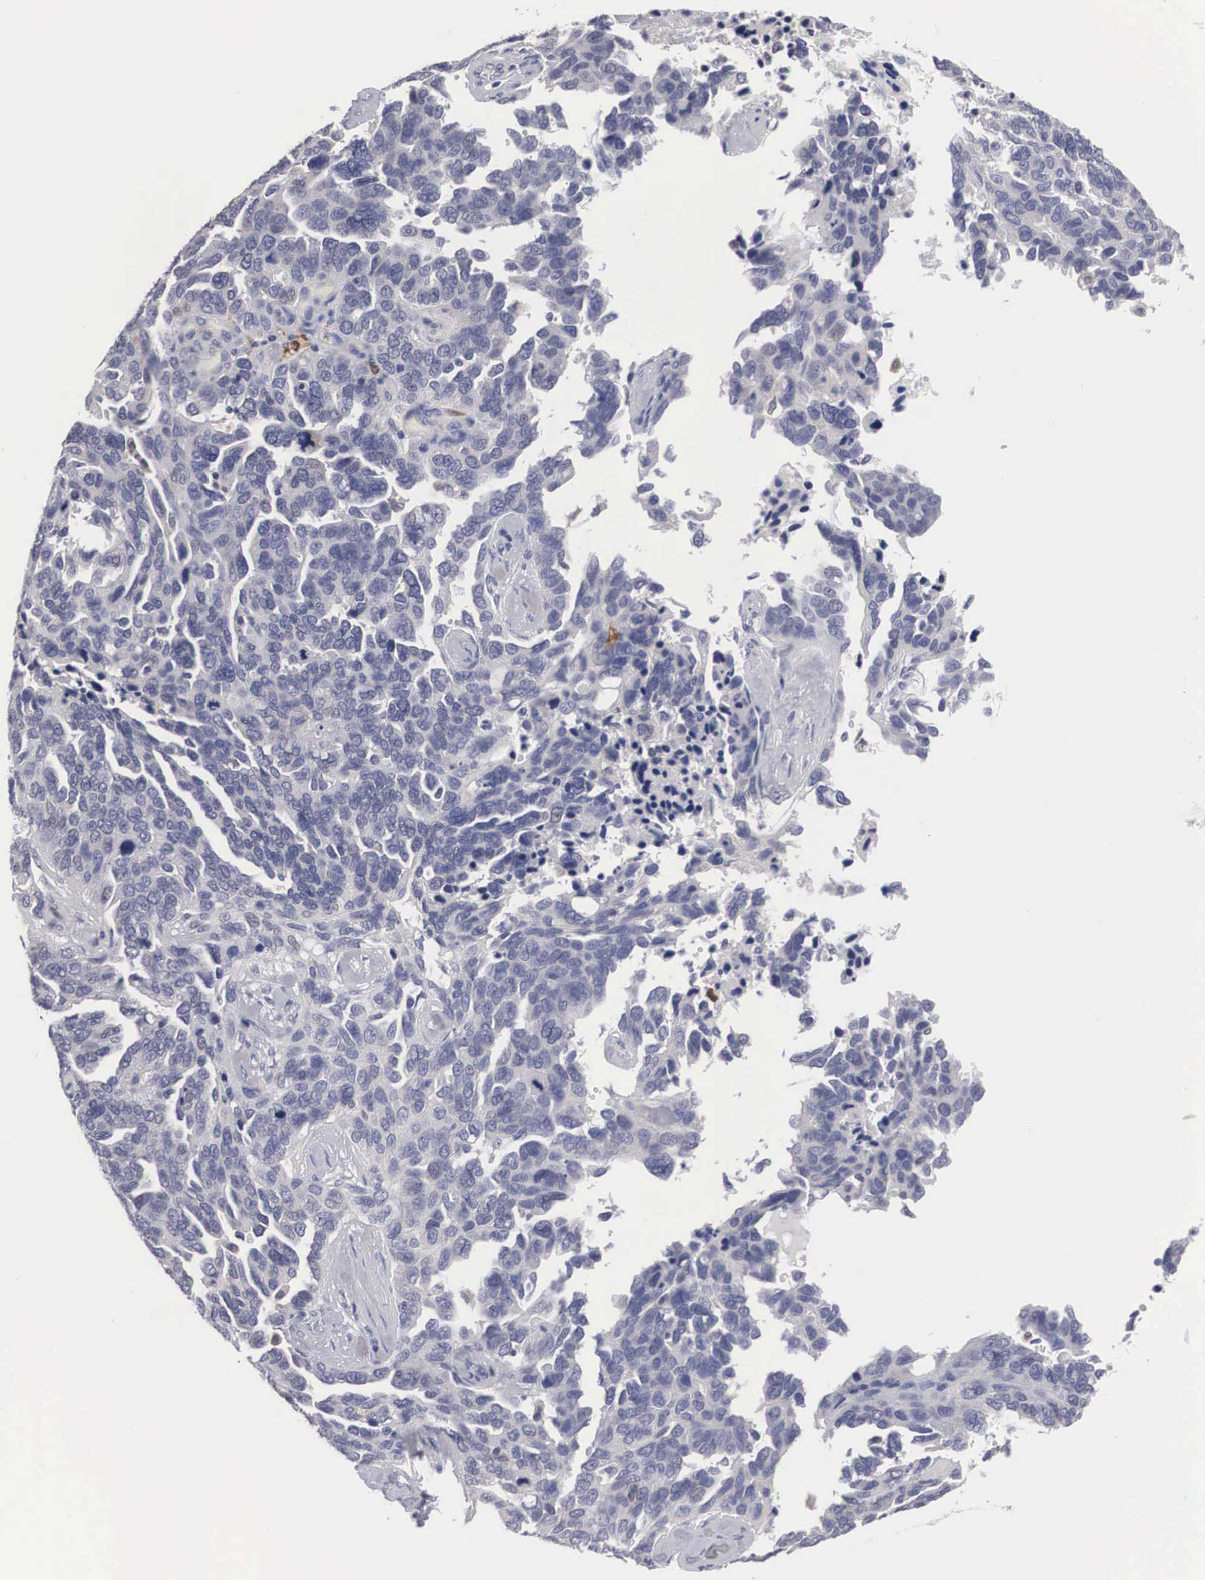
{"staining": {"intensity": "negative", "quantity": "none", "location": "none"}, "tissue": "ovarian cancer", "cell_type": "Tumor cells", "image_type": "cancer", "snomed": [{"axis": "morphology", "description": "Cystadenocarcinoma, serous, NOS"}, {"axis": "topography", "description": "Ovary"}], "caption": "There is no significant staining in tumor cells of ovarian cancer (serous cystadenocarcinoma).", "gene": "HMOX1", "patient": {"sex": "female", "age": 64}}